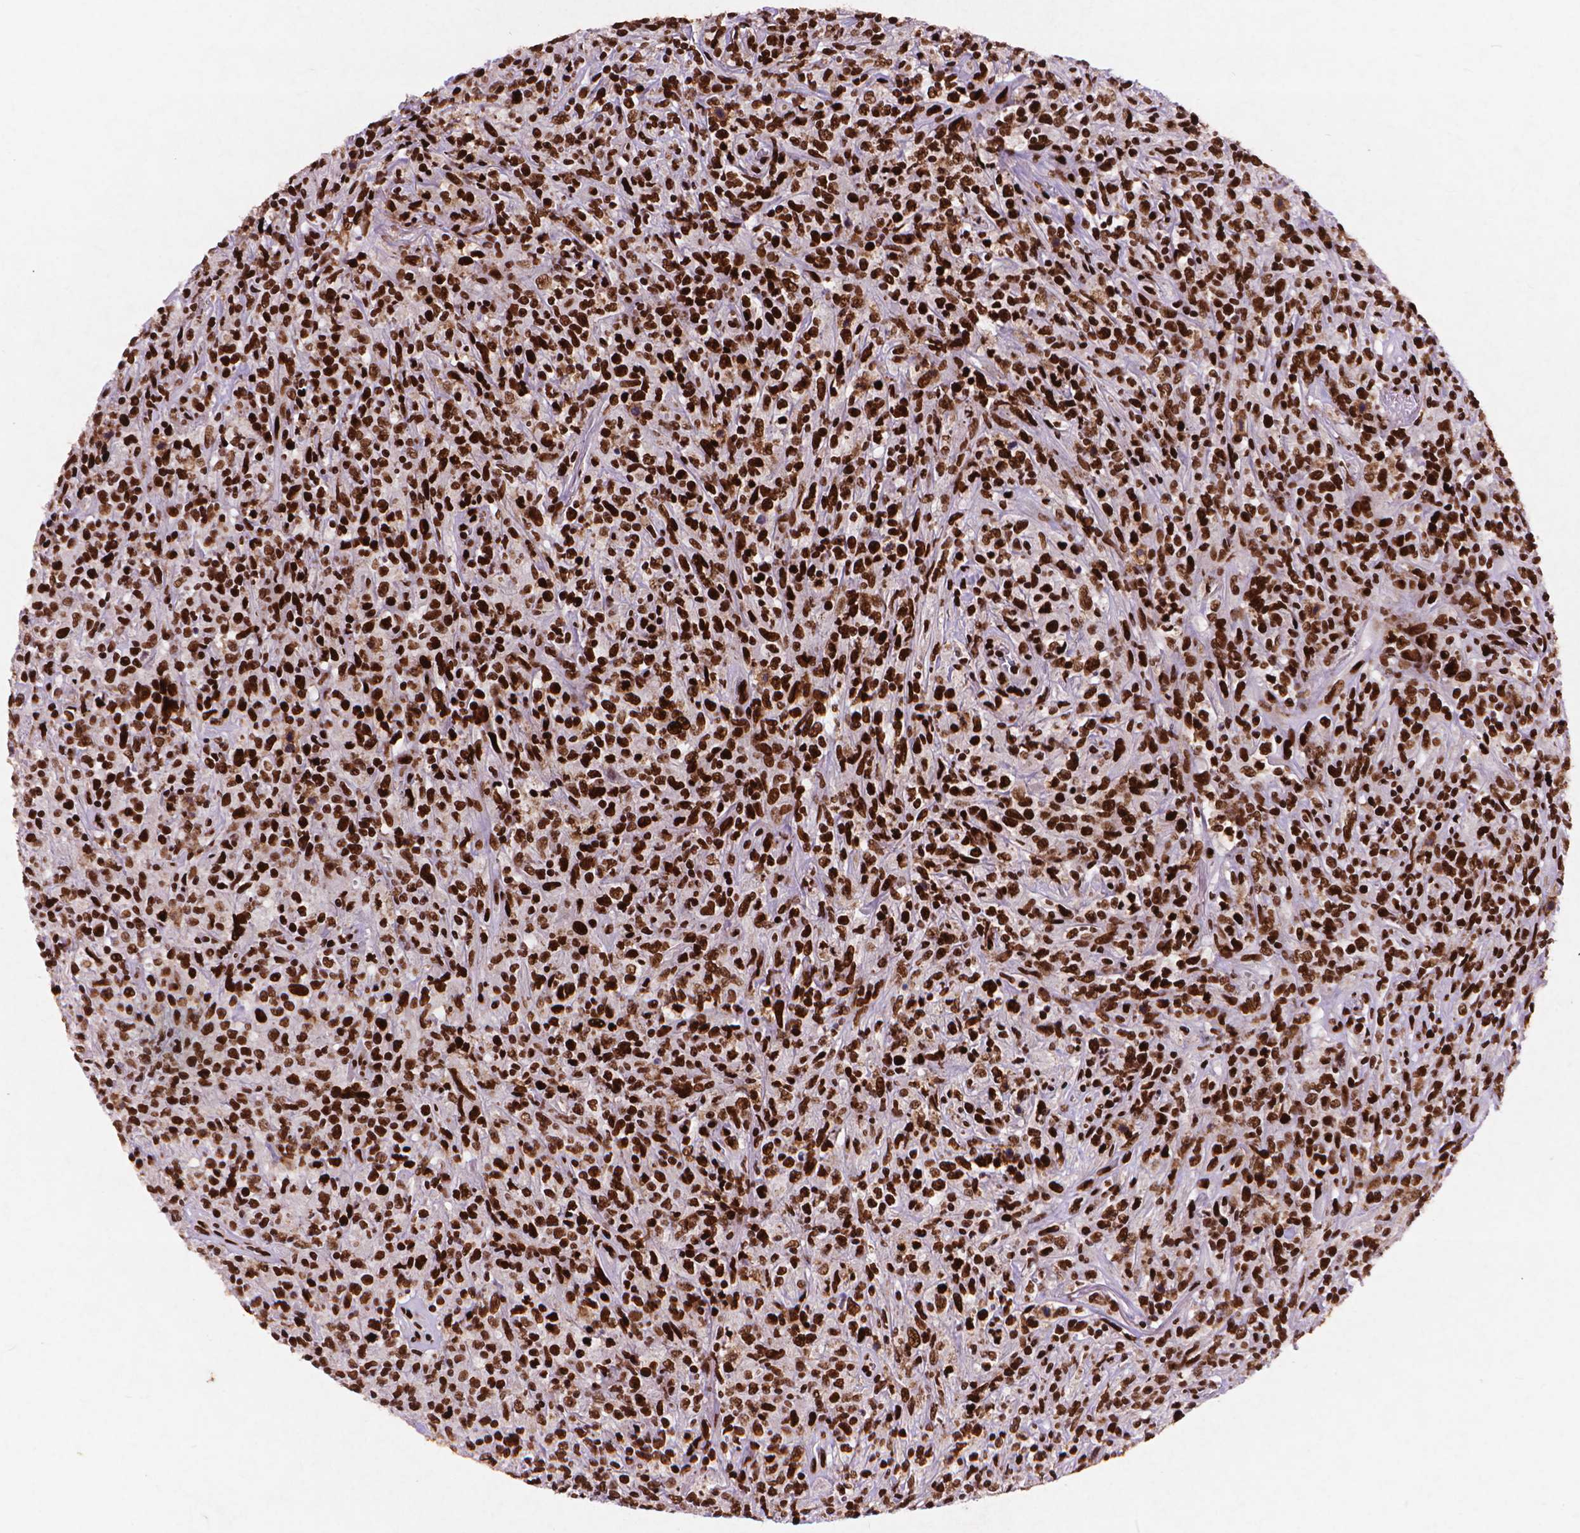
{"staining": {"intensity": "strong", "quantity": ">75%", "location": "nuclear"}, "tissue": "lymphoma", "cell_type": "Tumor cells", "image_type": "cancer", "snomed": [{"axis": "morphology", "description": "Malignant lymphoma, non-Hodgkin's type, High grade"}, {"axis": "topography", "description": "Lung"}], "caption": "DAB (3,3'-diaminobenzidine) immunohistochemical staining of human high-grade malignant lymphoma, non-Hodgkin's type exhibits strong nuclear protein staining in about >75% of tumor cells.", "gene": "CITED2", "patient": {"sex": "male", "age": 79}}